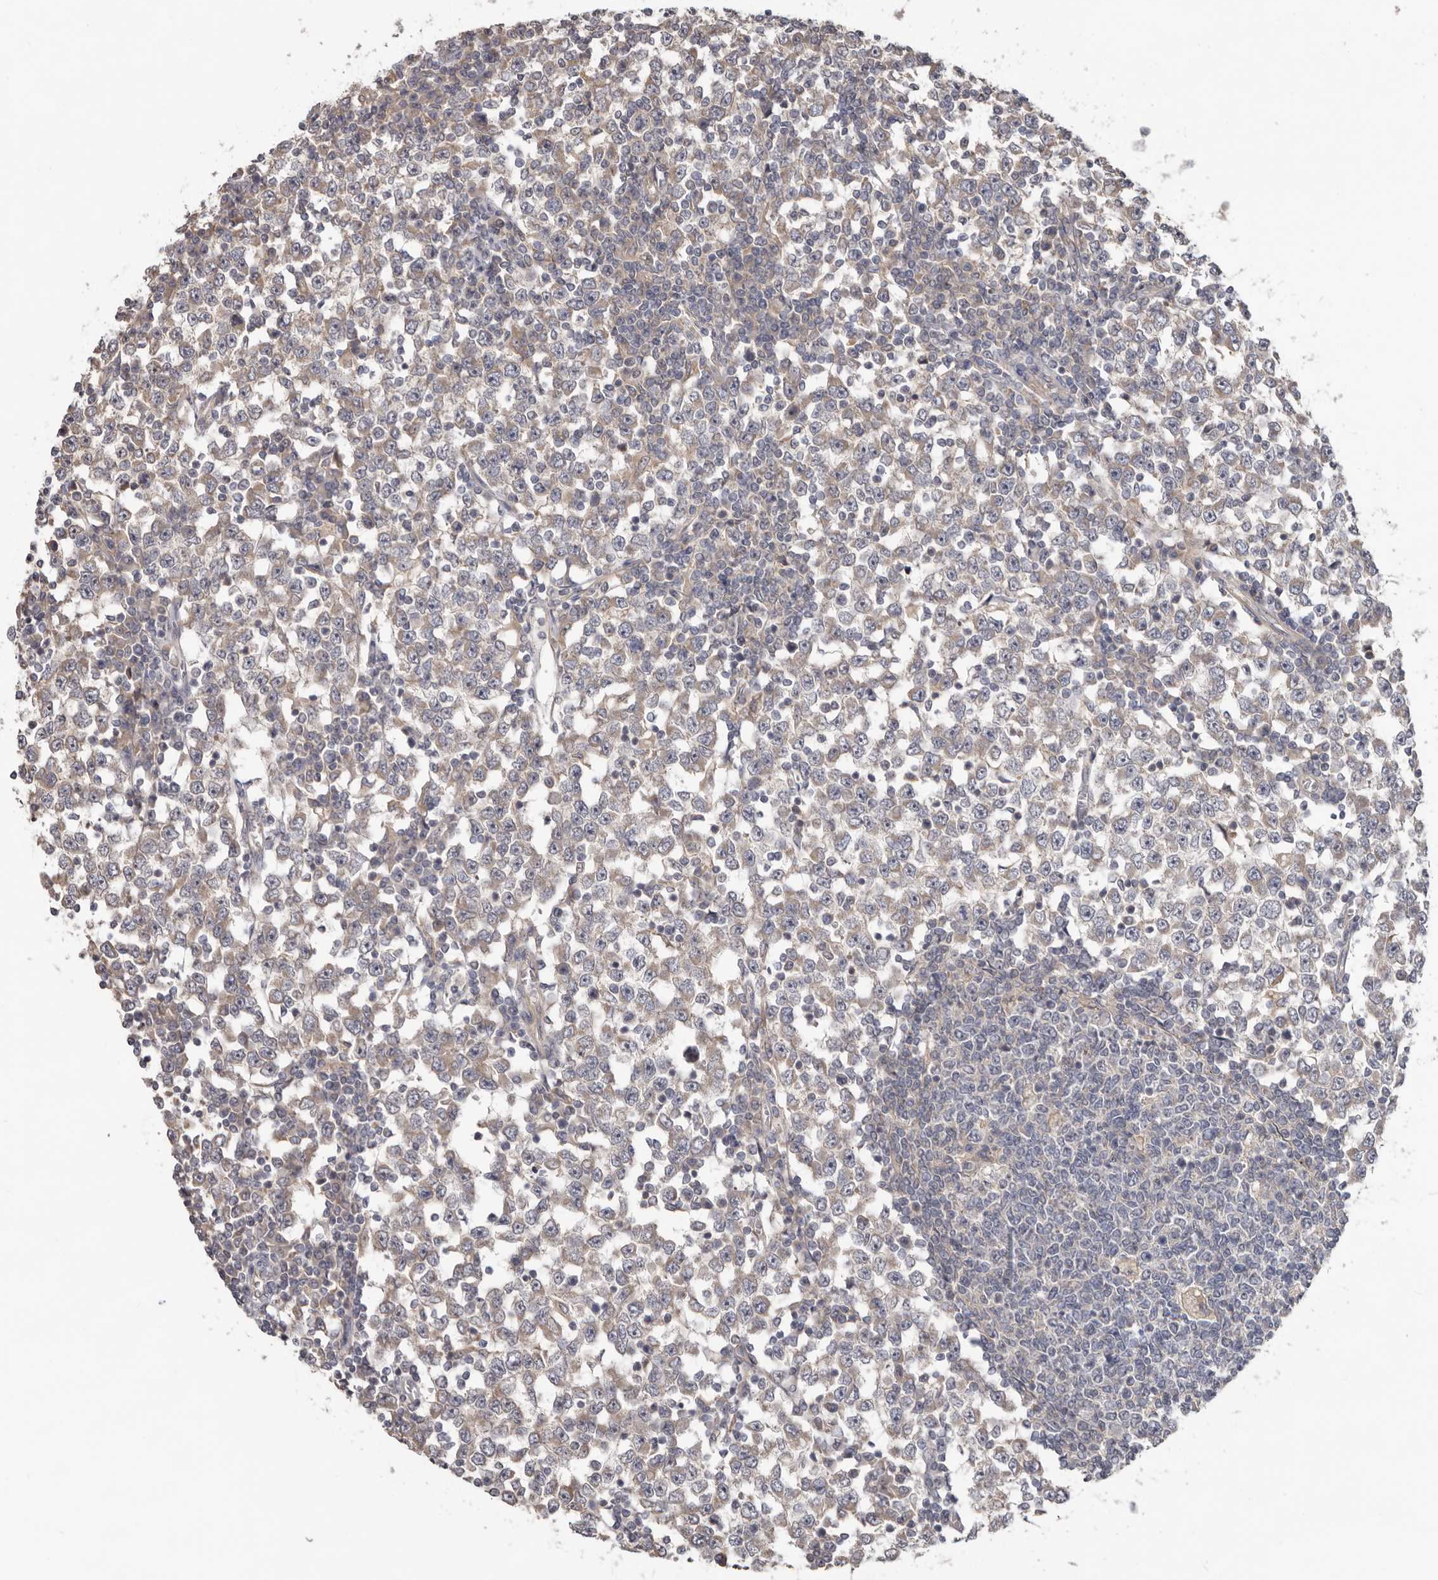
{"staining": {"intensity": "negative", "quantity": "none", "location": "none"}, "tissue": "testis cancer", "cell_type": "Tumor cells", "image_type": "cancer", "snomed": [{"axis": "morphology", "description": "Seminoma, NOS"}, {"axis": "topography", "description": "Testis"}], "caption": "Tumor cells show no significant protein positivity in seminoma (testis).", "gene": "HINT3", "patient": {"sex": "male", "age": 65}}